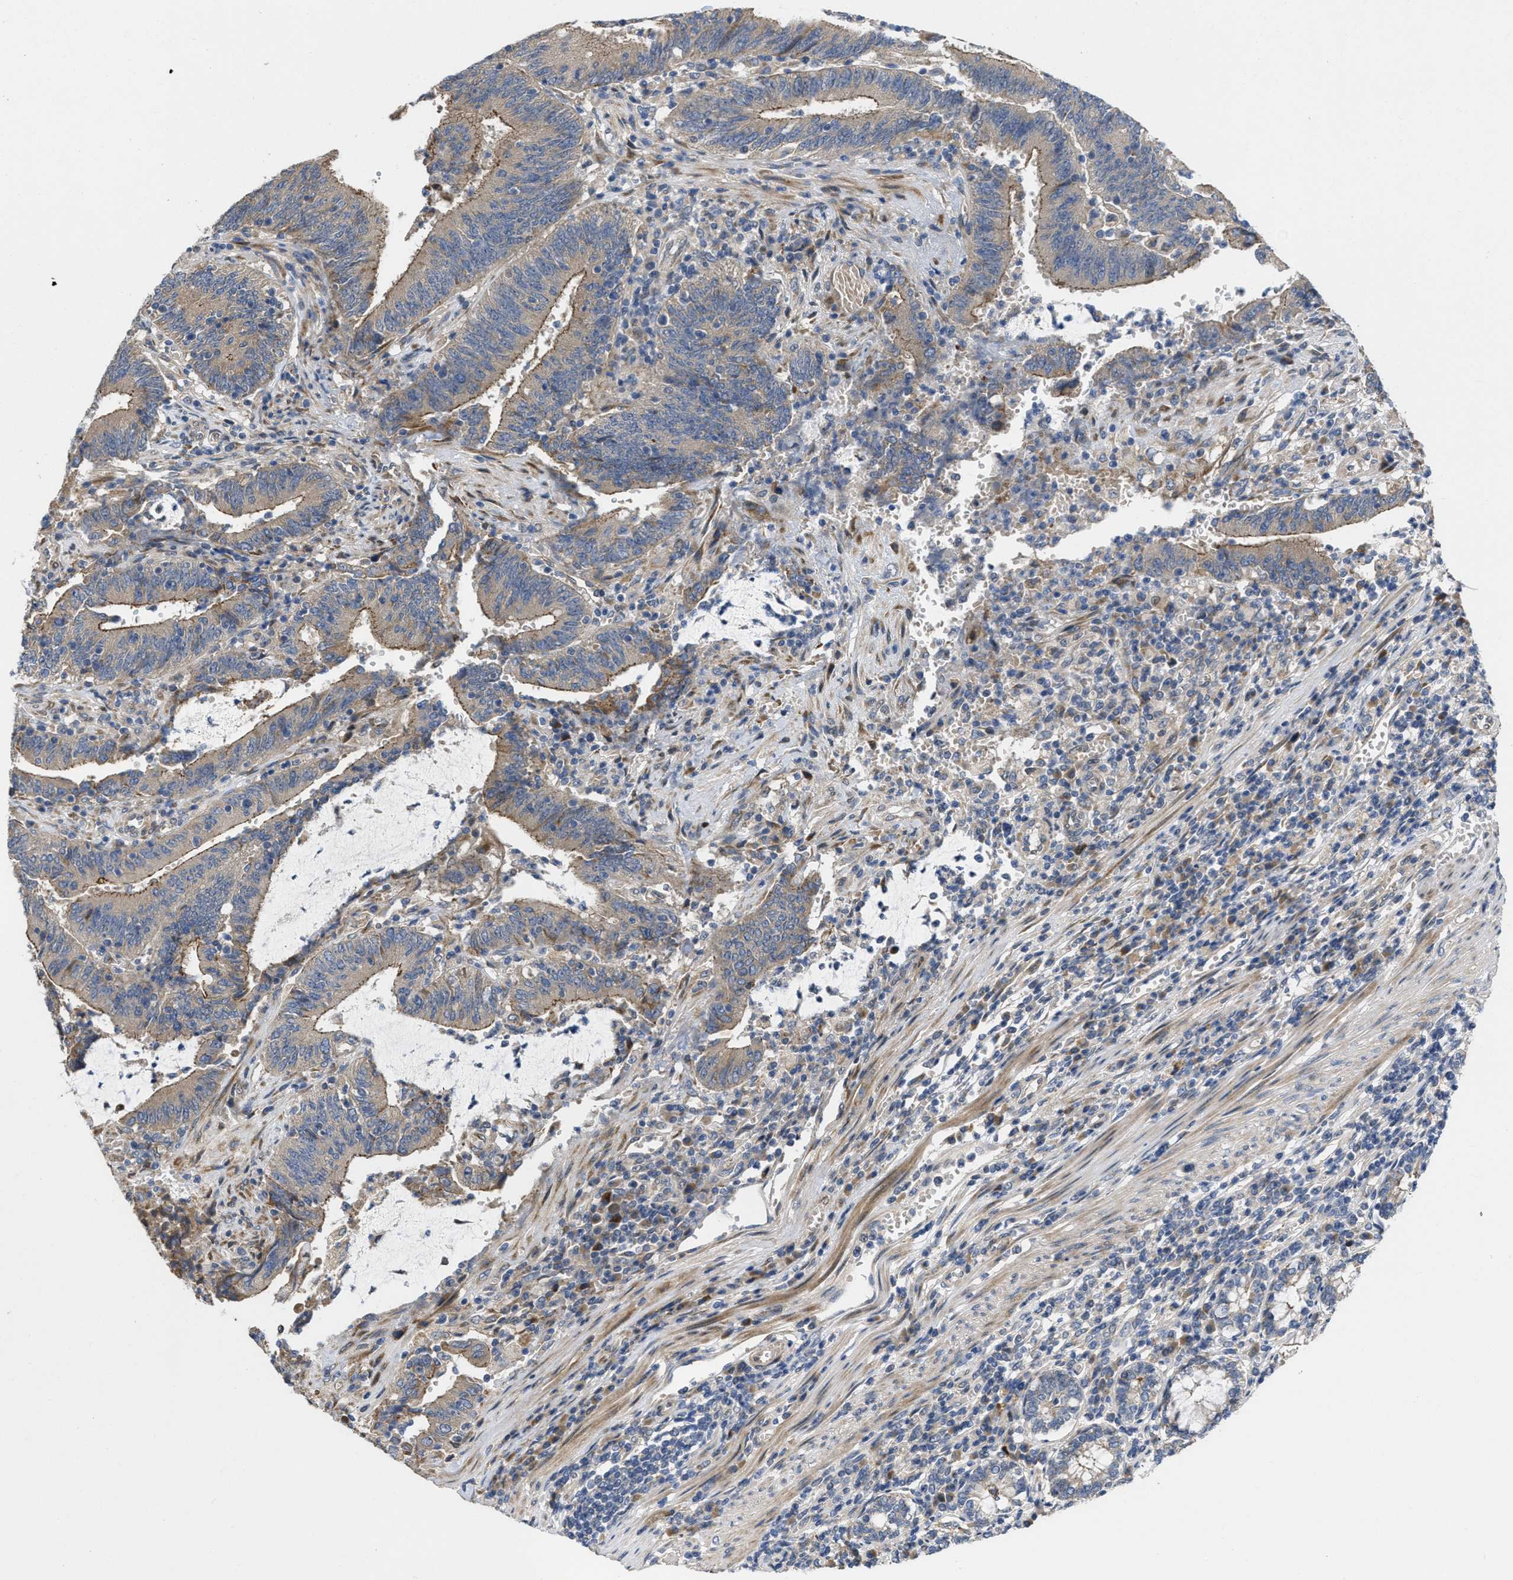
{"staining": {"intensity": "weak", "quantity": ">75%", "location": "cytoplasmic/membranous"}, "tissue": "colorectal cancer", "cell_type": "Tumor cells", "image_type": "cancer", "snomed": [{"axis": "morphology", "description": "Normal tissue, NOS"}, {"axis": "morphology", "description": "Adenocarcinoma, NOS"}, {"axis": "topography", "description": "Rectum"}], "caption": "Colorectal adenocarcinoma tissue displays weak cytoplasmic/membranous expression in approximately >75% of tumor cells, visualized by immunohistochemistry. Using DAB (3,3'-diaminobenzidine) (brown) and hematoxylin (blue) stains, captured at high magnification using brightfield microscopy.", "gene": "CDPF1", "patient": {"sex": "female", "age": 66}}